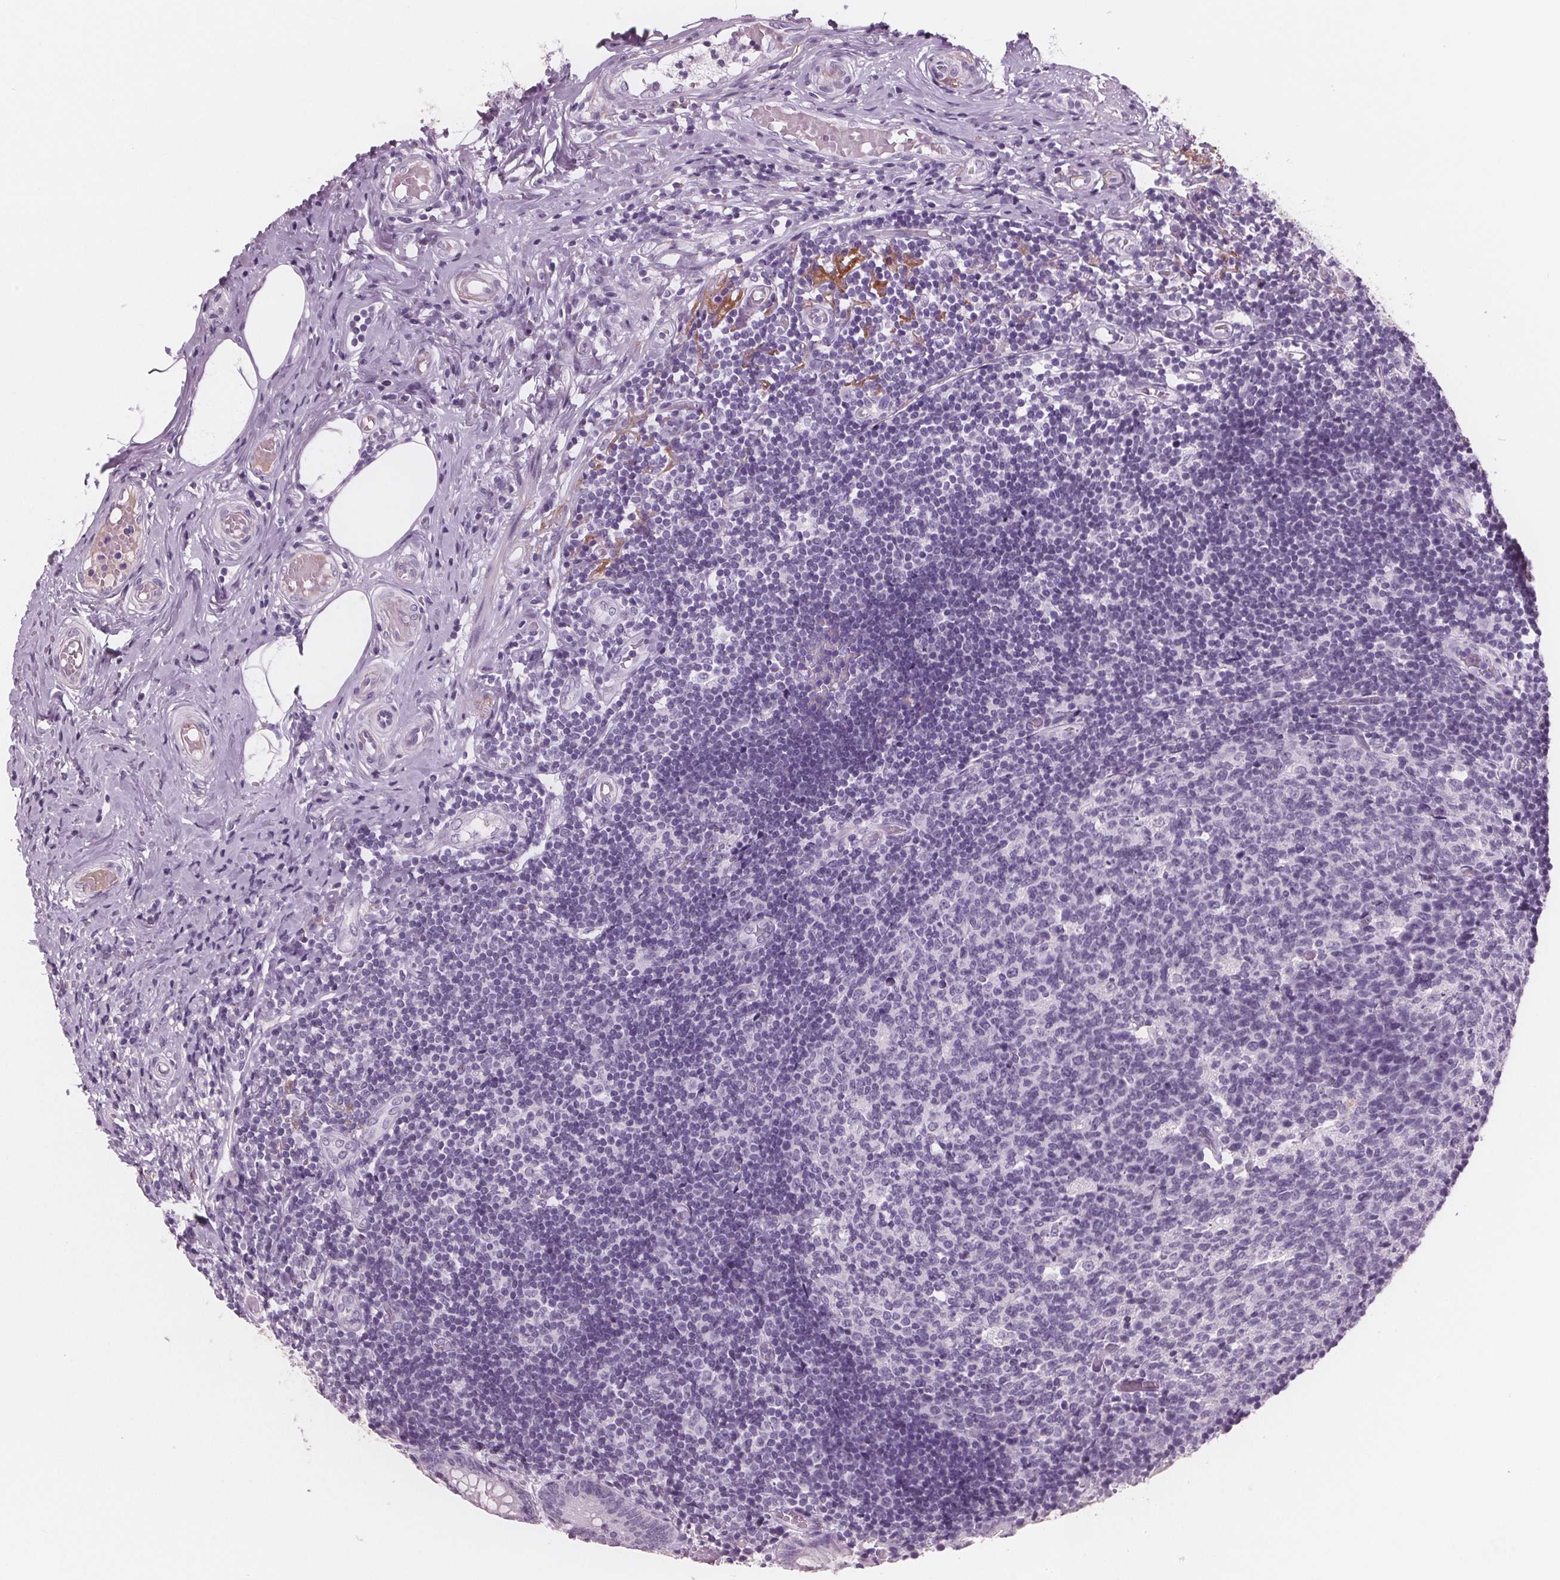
{"staining": {"intensity": "negative", "quantity": "none", "location": "none"}, "tissue": "appendix", "cell_type": "Glandular cells", "image_type": "normal", "snomed": [{"axis": "morphology", "description": "Normal tissue, NOS"}, {"axis": "topography", "description": "Appendix"}], "caption": "Immunohistochemistry of unremarkable appendix displays no staining in glandular cells.", "gene": "AMBP", "patient": {"sex": "female", "age": 32}}